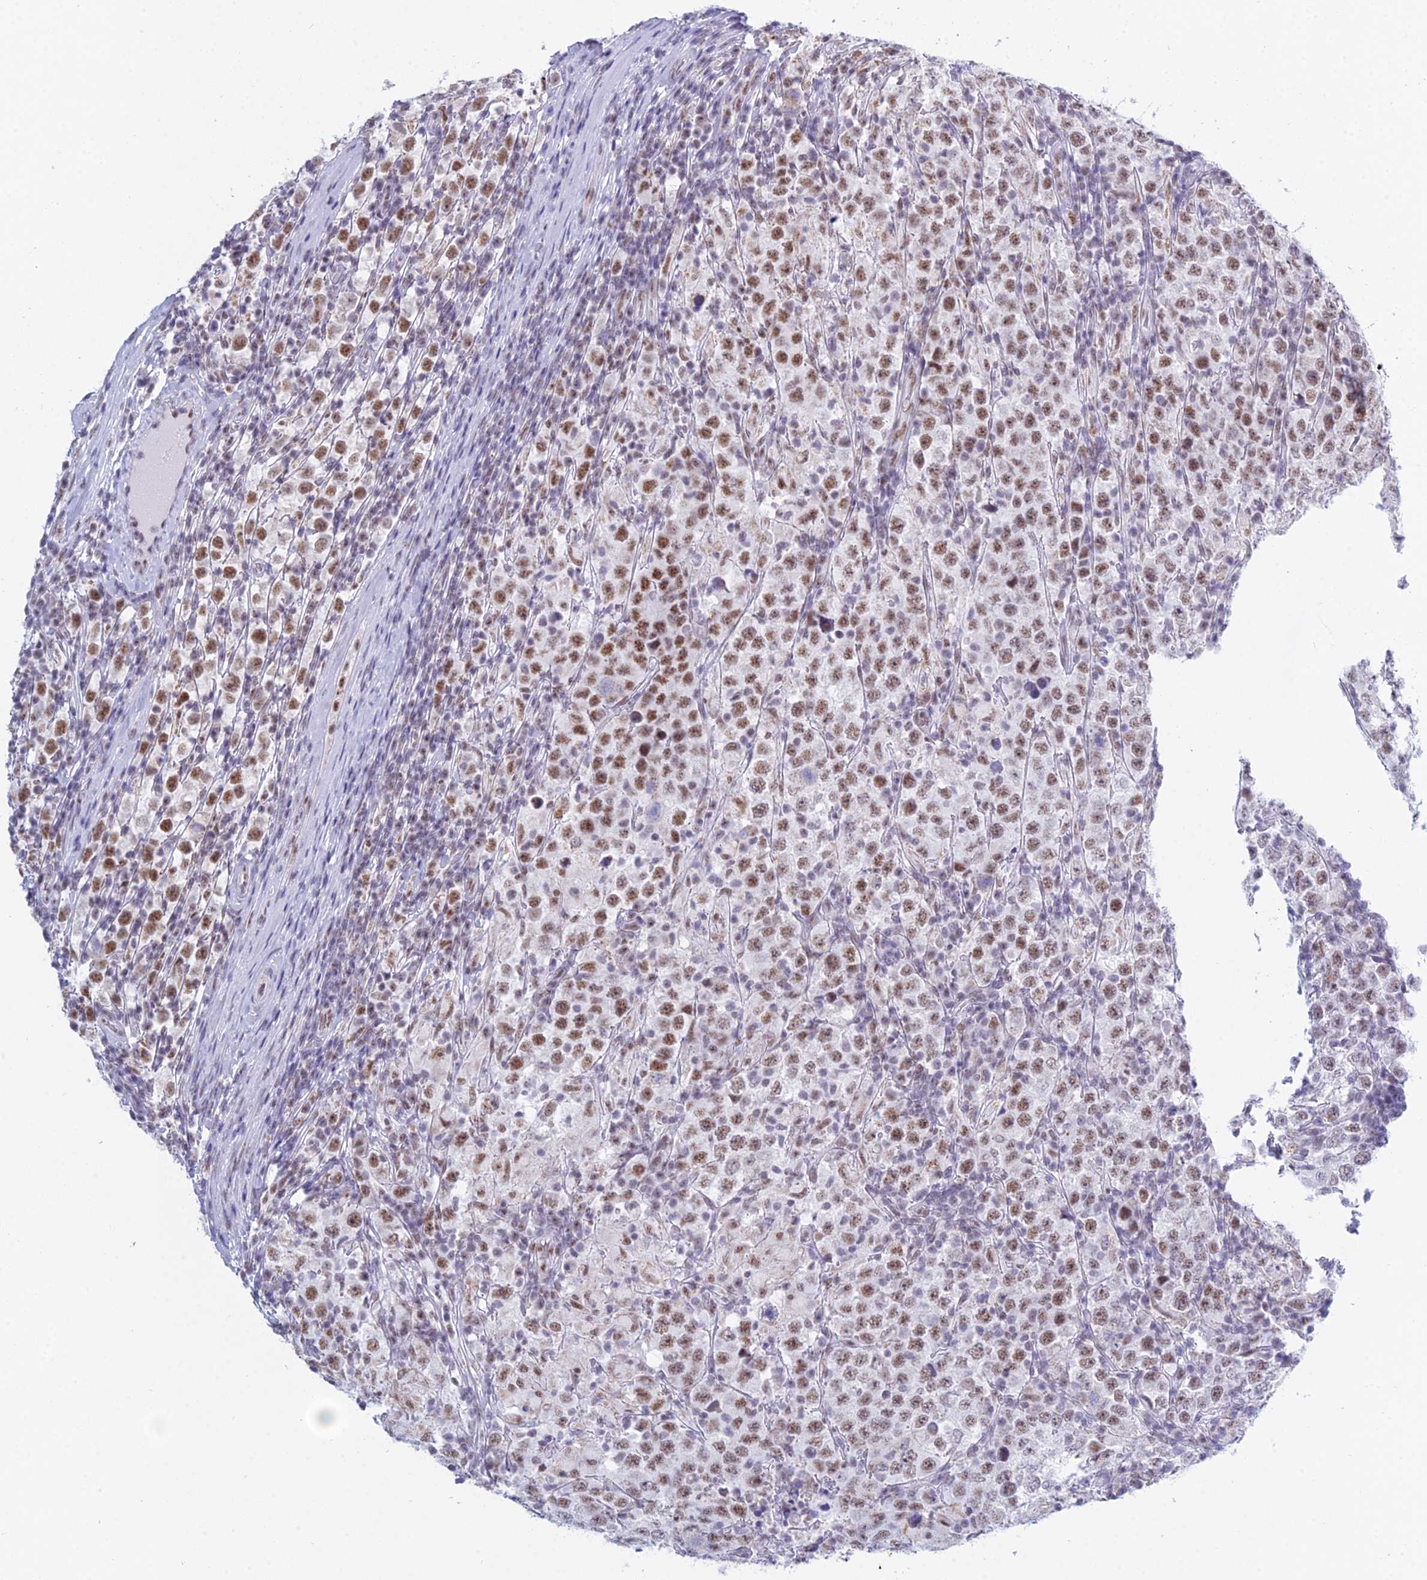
{"staining": {"intensity": "moderate", "quantity": ">75%", "location": "nuclear"}, "tissue": "testis cancer", "cell_type": "Tumor cells", "image_type": "cancer", "snomed": [{"axis": "morphology", "description": "Normal tissue, NOS"}, {"axis": "morphology", "description": "Urothelial carcinoma, High grade"}, {"axis": "morphology", "description": "Seminoma, NOS"}, {"axis": "morphology", "description": "Carcinoma, Embryonal, NOS"}, {"axis": "topography", "description": "Urinary bladder"}, {"axis": "topography", "description": "Testis"}], "caption": "Immunohistochemistry (DAB) staining of human testis cancer (urothelial carcinoma (high-grade)) shows moderate nuclear protein positivity in approximately >75% of tumor cells.", "gene": "KLF14", "patient": {"sex": "male", "age": 41}}